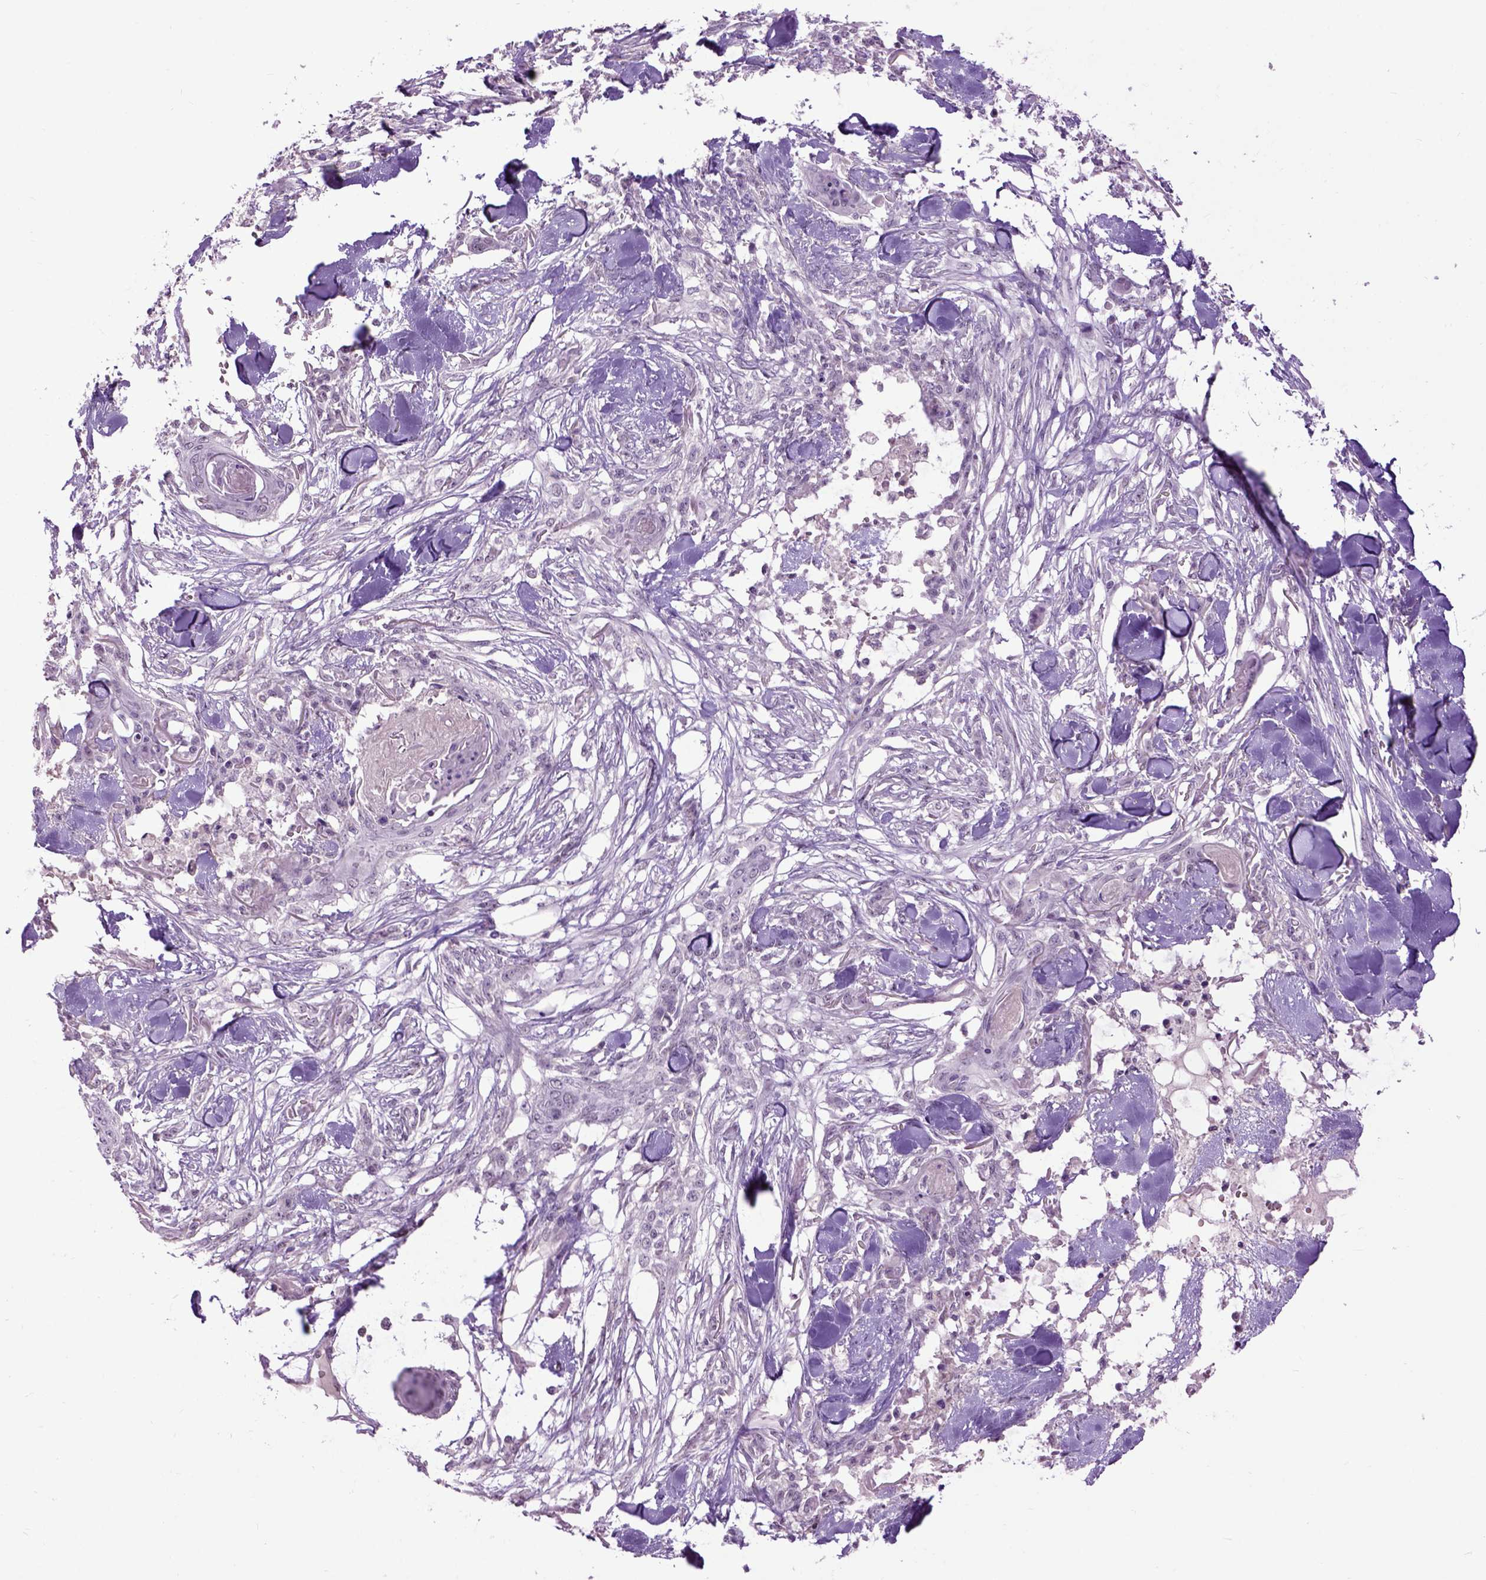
{"staining": {"intensity": "negative", "quantity": "none", "location": "none"}, "tissue": "skin cancer", "cell_type": "Tumor cells", "image_type": "cancer", "snomed": [{"axis": "morphology", "description": "Squamous cell carcinoma, NOS"}, {"axis": "topography", "description": "Skin"}], "caption": "IHC of skin cancer (squamous cell carcinoma) exhibits no staining in tumor cells.", "gene": "EMILIN3", "patient": {"sex": "female", "age": 59}}